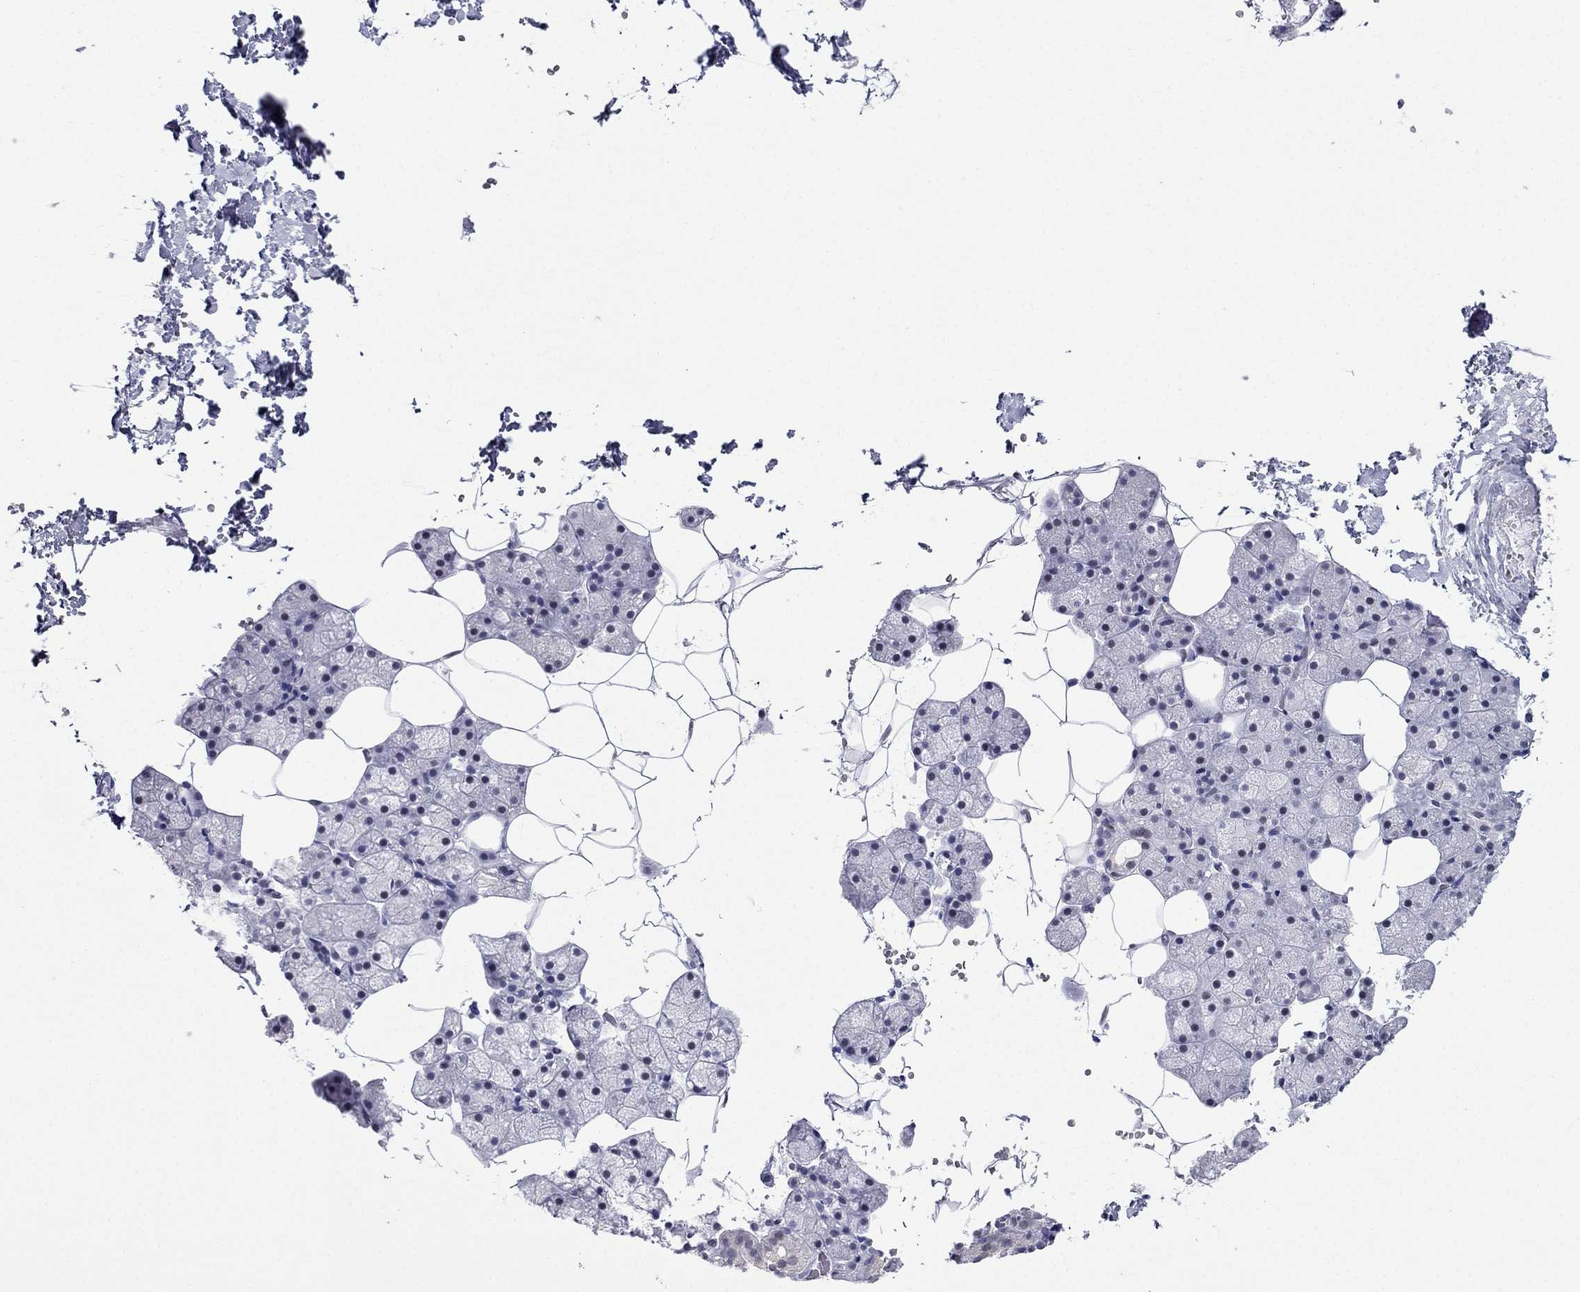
{"staining": {"intensity": "weak", "quantity": "<25%", "location": "nuclear"}, "tissue": "salivary gland", "cell_type": "Glandular cells", "image_type": "normal", "snomed": [{"axis": "morphology", "description": "Normal tissue, NOS"}, {"axis": "topography", "description": "Salivary gland"}], "caption": "IHC histopathology image of normal salivary gland stained for a protein (brown), which shows no positivity in glandular cells.", "gene": "PPM1G", "patient": {"sex": "male", "age": 38}}